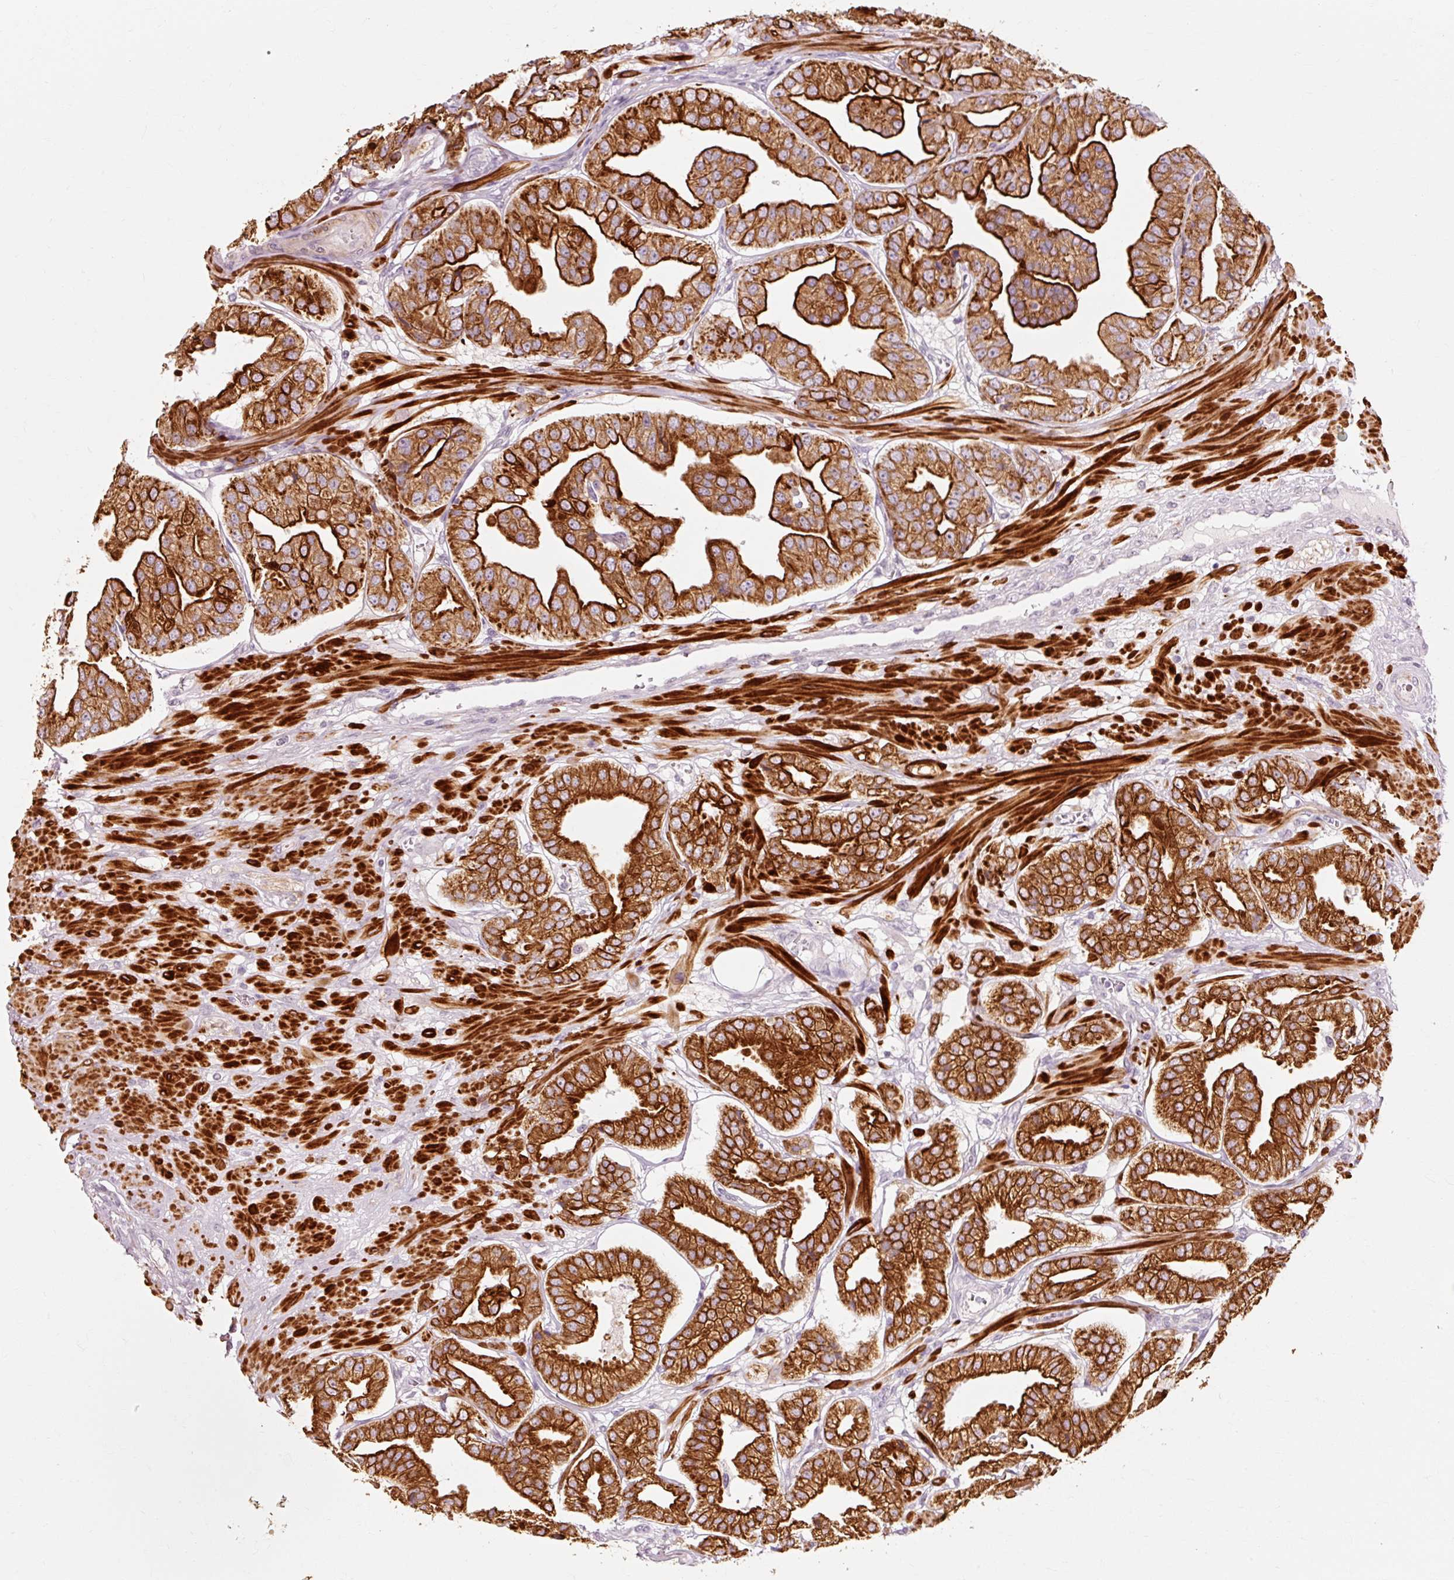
{"staining": {"intensity": "strong", "quantity": ">75%", "location": "cytoplasmic/membranous"}, "tissue": "prostate cancer", "cell_type": "Tumor cells", "image_type": "cancer", "snomed": [{"axis": "morphology", "description": "Adenocarcinoma, High grade"}, {"axis": "topography", "description": "Prostate"}], "caption": "A high amount of strong cytoplasmic/membranous expression is seen in approximately >75% of tumor cells in prostate cancer tissue.", "gene": "TRIM73", "patient": {"sex": "male", "age": 63}}